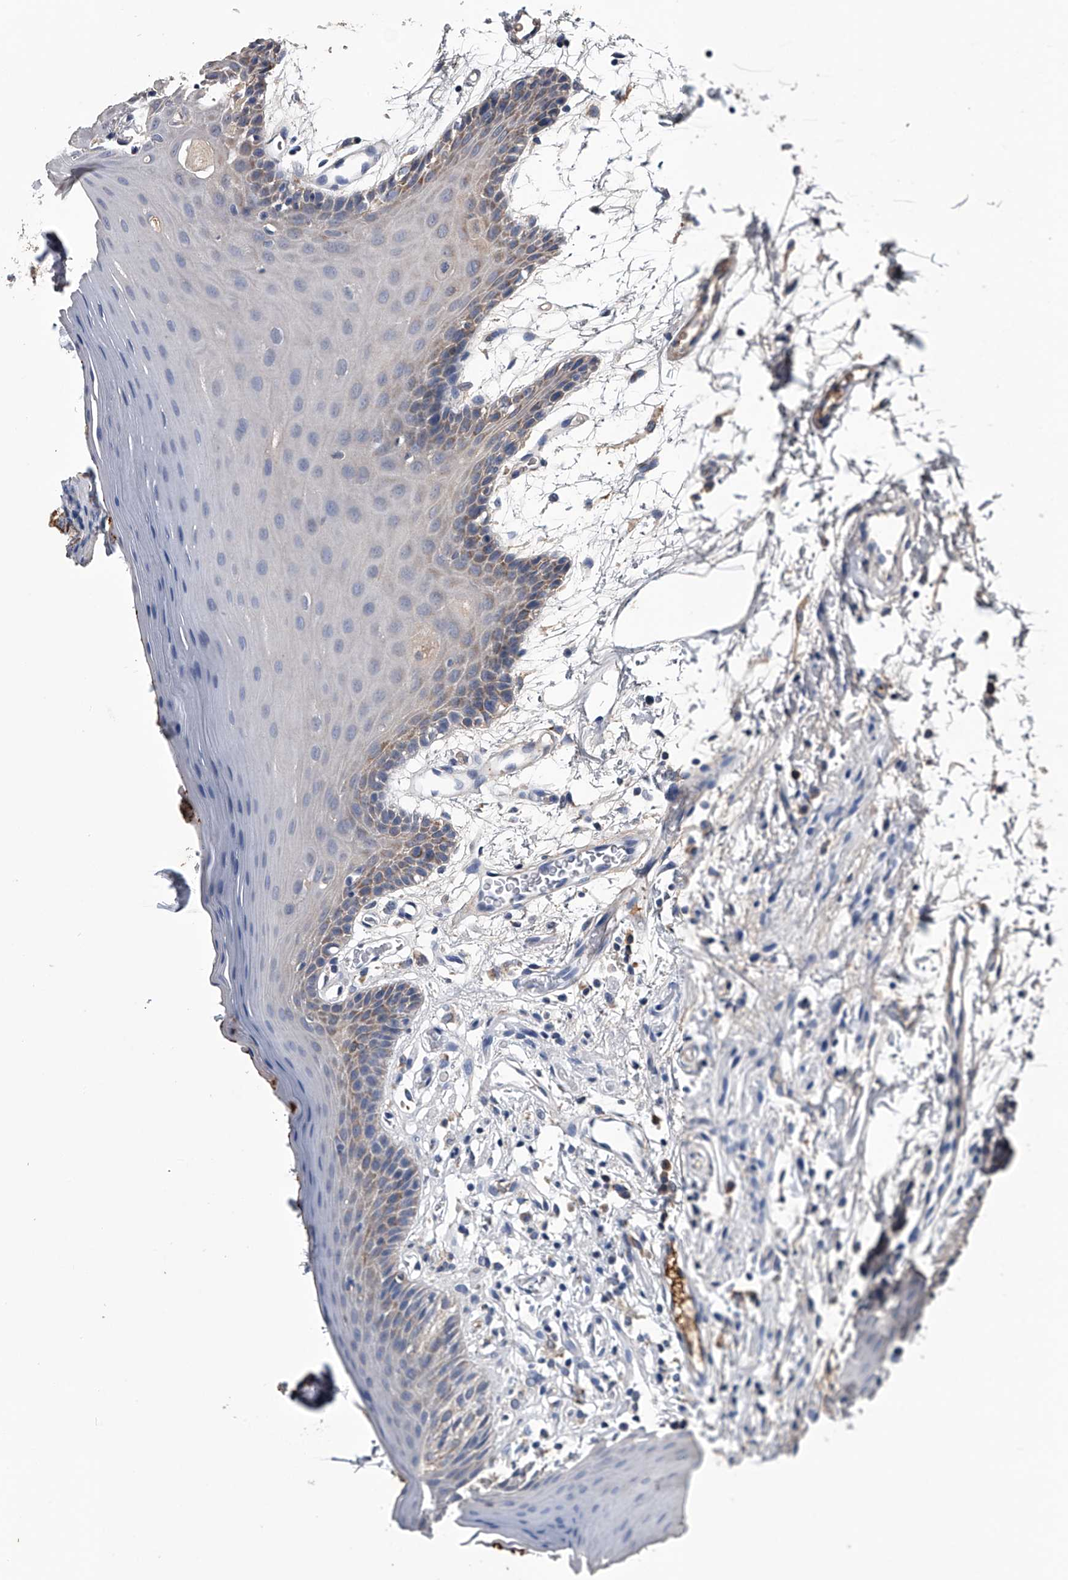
{"staining": {"intensity": "moderate", "quantity": "<25%", "location": "cytoplasmic/membranous"}, "tissue": "oral mucosa", "cell_type": "Squamous epithelial cells", "image_type": "normal", "snomed": [{"axis": "morphology", "description": "Normal tissue, NOS"}, {"axis": "morphology", "description": "Squamous cell carcinoma, NOS"}, {"axis": "topography", "description": "Skeletal muscle"}, {"axis": "topography", "description": "Oral tissue"}, {"axis": "topography", "description": "Salivary gland"}, {"axis": "topography", "description": "Head-Neck"}], "caption": "Approximately <25% of squamous epithelial cells in benign human oral mucosa reveal moderate cytoplasmic/membranous protein staining as visualized by brown immunohistochemical staining.", "gene": "OAT", "patient": {"sex": "male", "age": 54}}